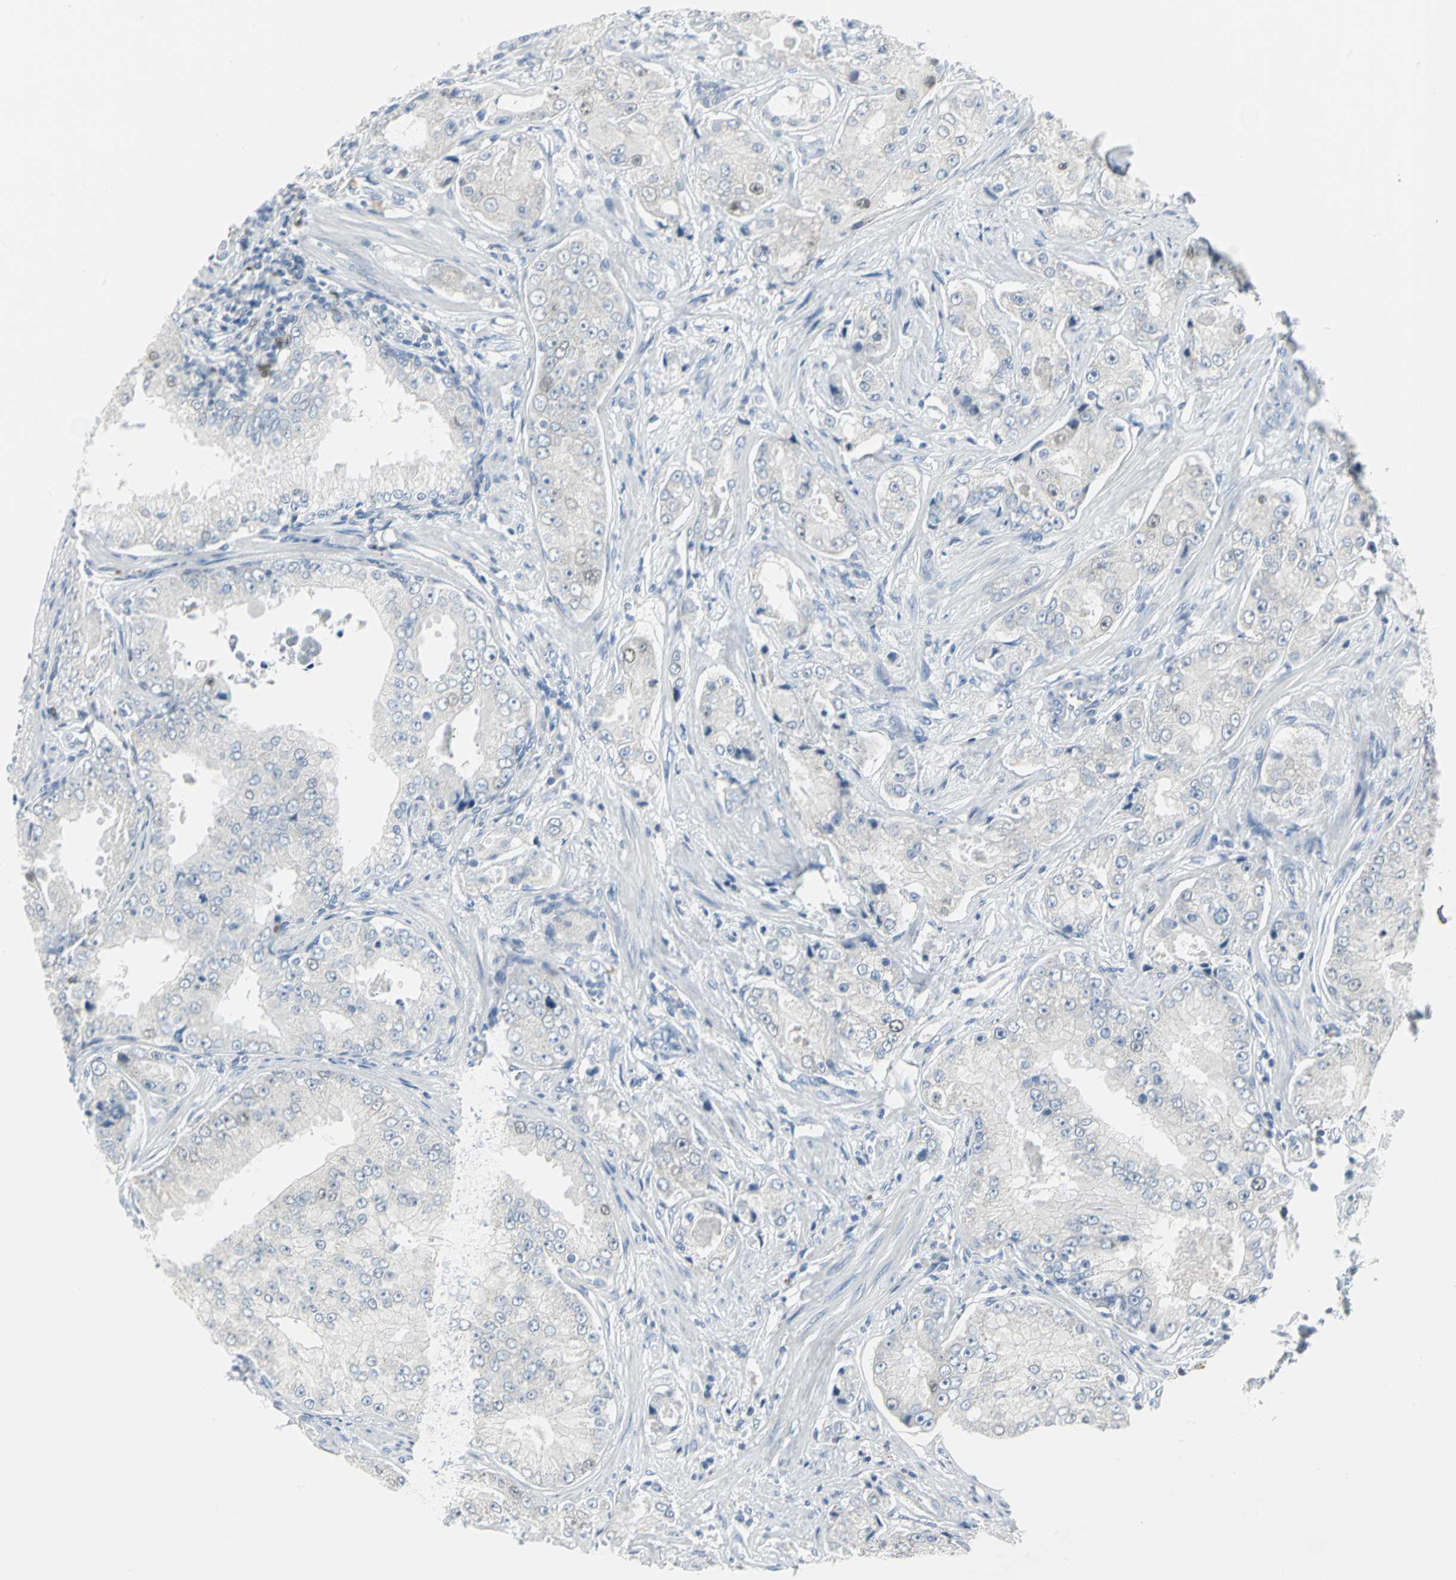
{"staining": {"intensity": "negative", "quantity": "none", "location": "none"}, "tissue": "prostate cancer", "cell_type": "Tumor cells", "image_type": "cancer", "snomed": [{"axis": "morphology", "description": "Adenocarcinoma, High grade"}, {"axis": "topography", "description": "Prostate"}], "caption": "Tumor cells are negative for brown protein staining in prostate cancer (adenocarcinoma (high-grade)).", "gene": "MCM4", "patient": {"sex": "male", "age": 73}}